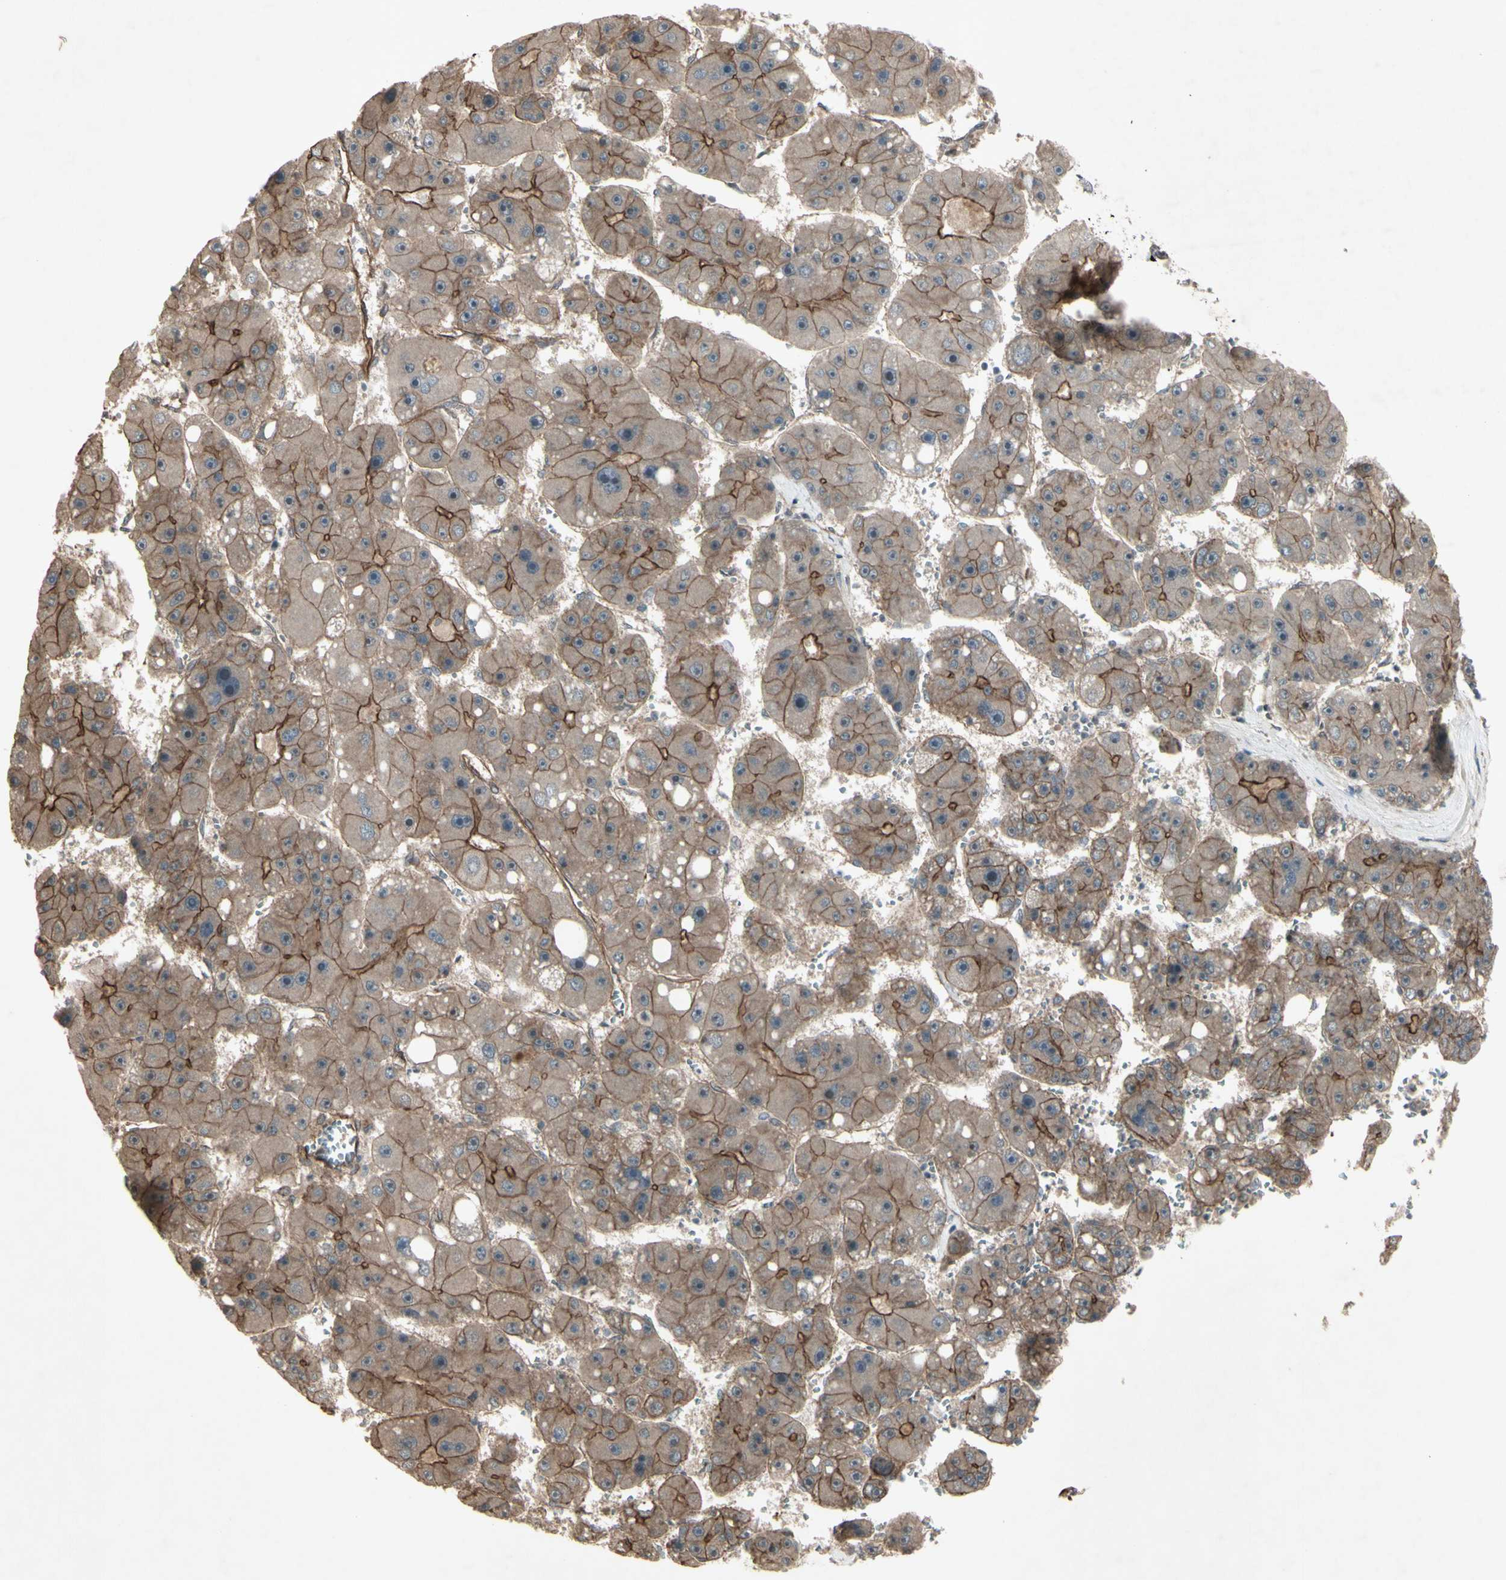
{"staining": {"intensity": "moderate", "quantity": ">75%", "location": "cytoplasmic/membranous"}, "tissue": "liver cancer", "cell_type": "Tumor cells", "image_type": "cancer", "snomed": [{"axis": "morphology", "description": "Carcinoma, Hepatocellular, NOS"}, {"axis": "topography", "description": "Liver"}], "caption": "Brown immunohistochemical staining in human liver cancer demonstrates moderate cytoplasmic/membranous expression in approximately >75% of tumor cells. (DAB IHC, brown staining for protein, blue staining for nuclei).", "gene": "JAG1", "patient": {"sex": "female", "age": 61}}